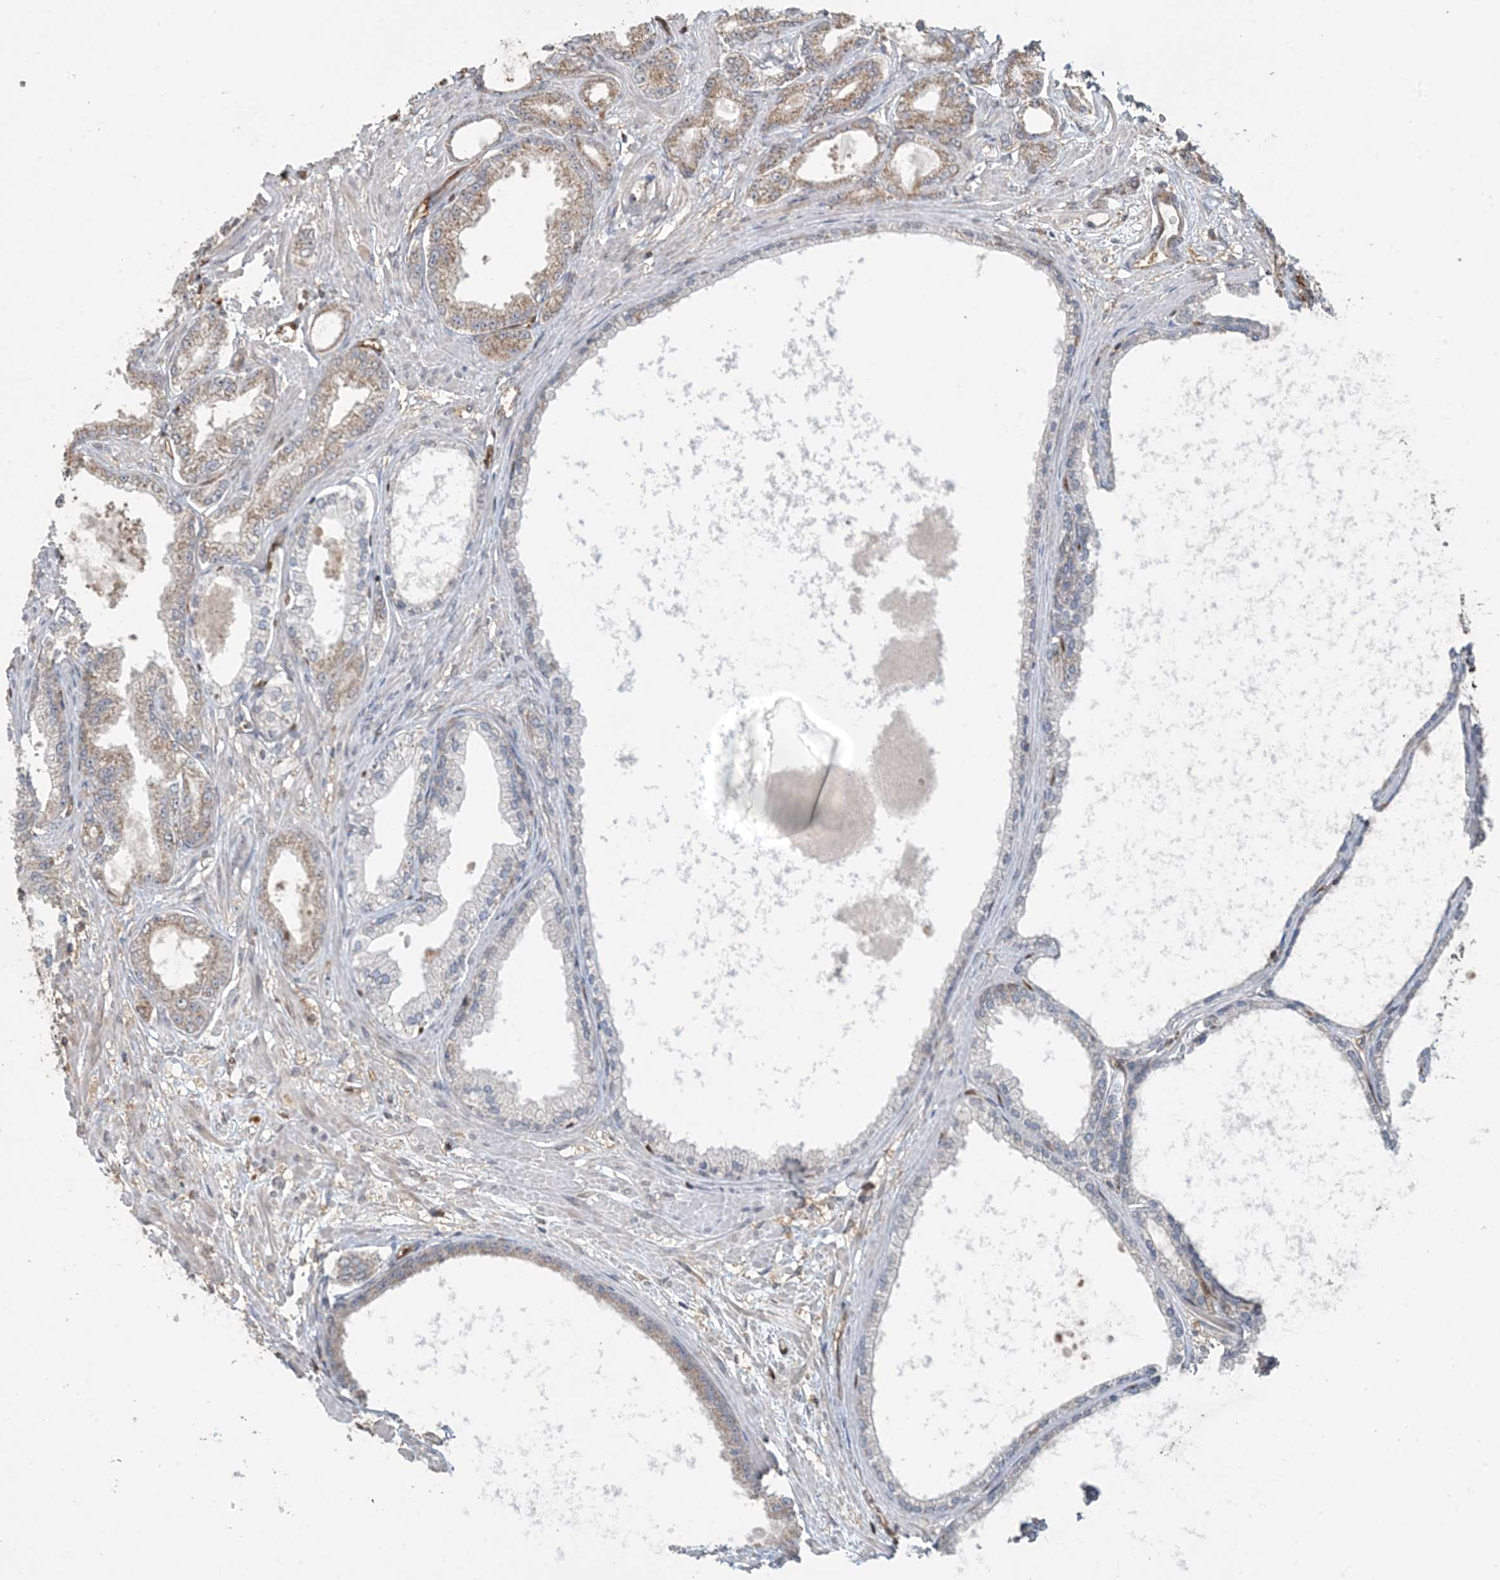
{"staining": {"intensity": "weak", "quantity": ">75%", "location": "cytoplasmic/membranous"}, "tissue": "prostate cancer", "cell_type": "Tumor cells", "image_type": "cancer", "snomed": [{"axis": "morphology", "description": "Adenocarcinoma, Low grade"}, {"axis": "topography", "description": "Prostate"}], "caption": "Prostate adenocarcinoma (low-grade) tissue displays weak cytoplasmic/membranous expression in about >75% of tumor cells", "gene": "PPM1F", "patient": {"sex": "male", "age": 63}}